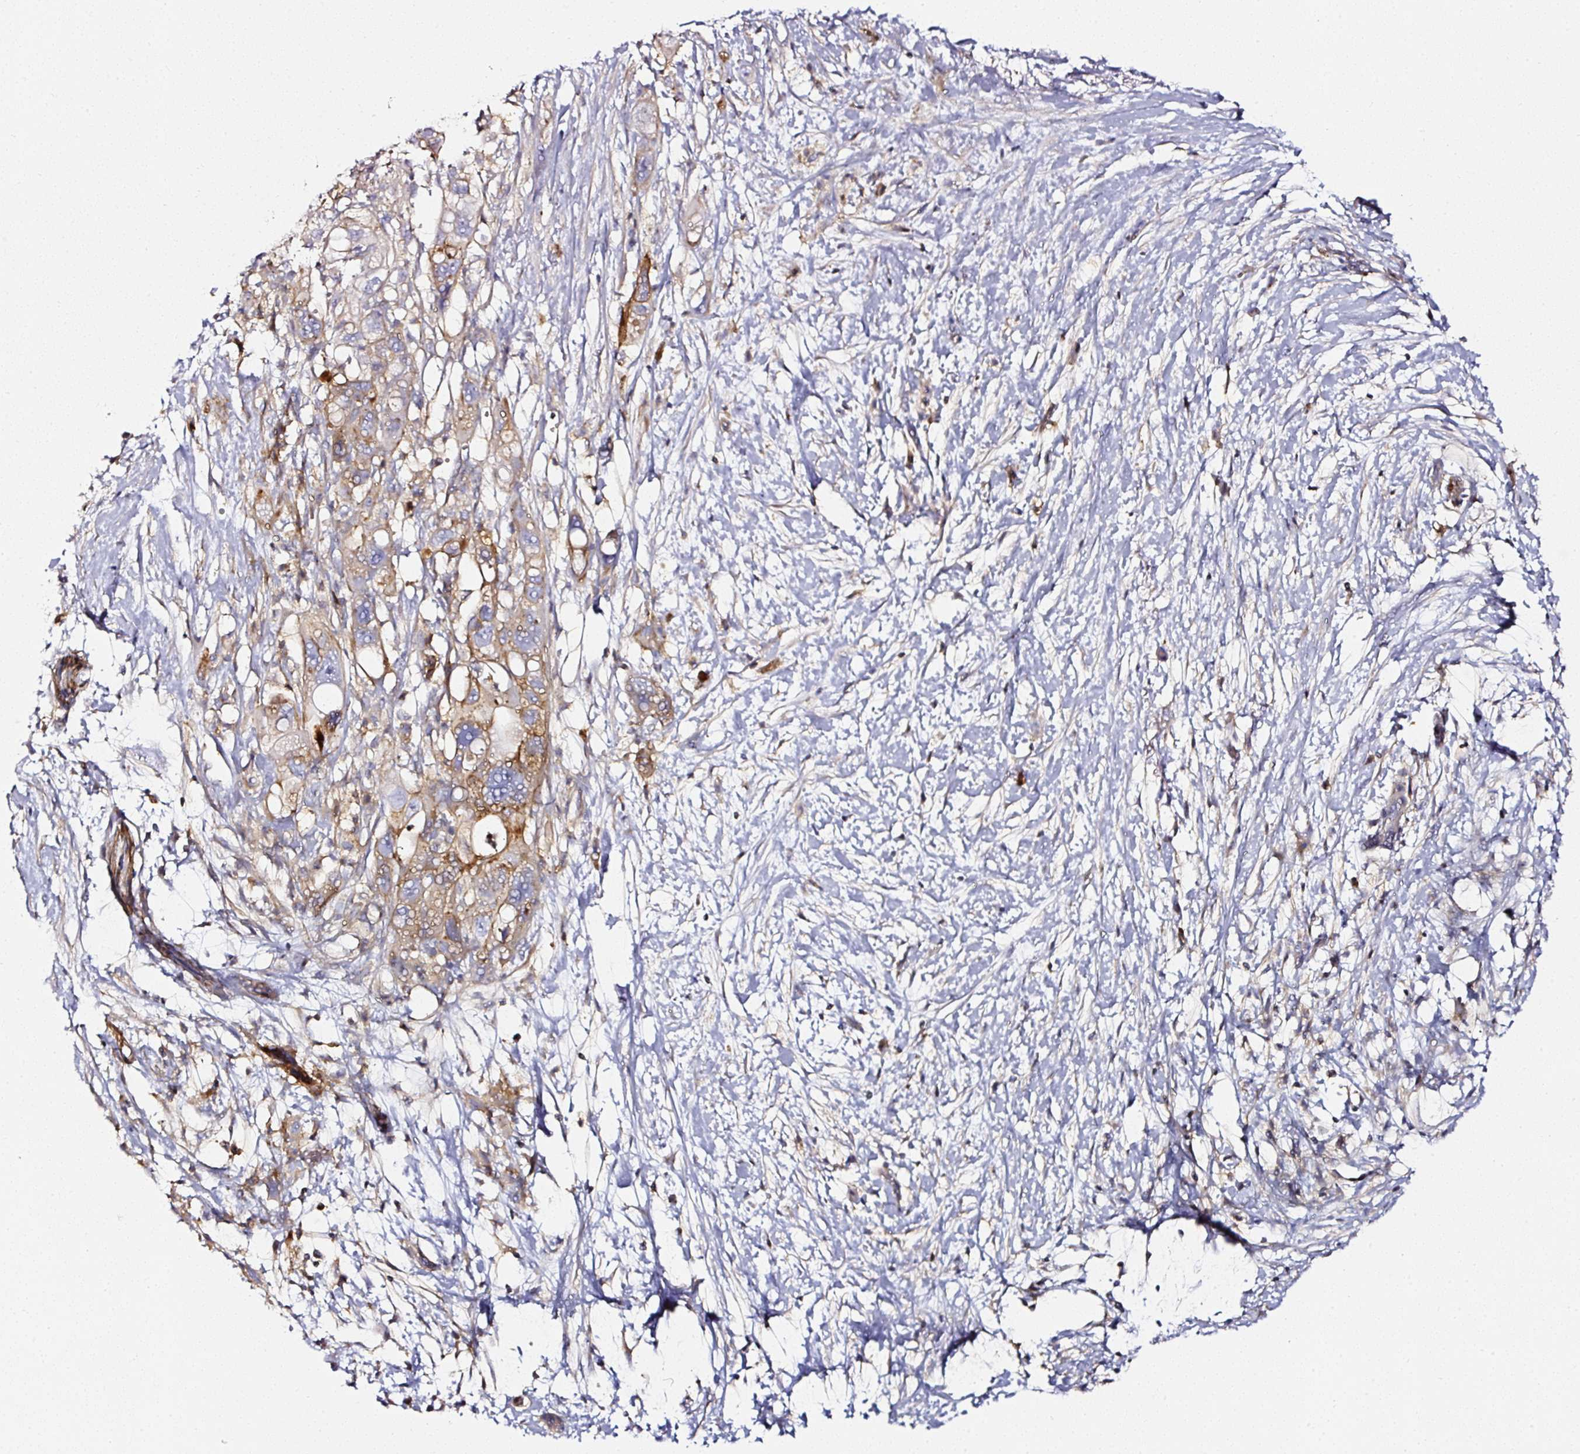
{"staining": {"intensity": "strong", "quantity": "<25%", "location": "cytoplasmic/membranous"}, "tissue": "pancreatic cancer", "cell_type": "Tumor cells", "image_type": "cancer", "snomed": [{"axis": "morphology", "description": "Adenocarcinoma, NOS"}, {"axis": "topography", "description": "Pancreas"}], "caption": "Pancreatic cancer stained for a protein demonstrates strong cytoplasmic/membranous positivity in tumor cells. Immunohistochemistry (ihc) stains the protein of interest in brown and the nuclei are stained blue.", "gene": "CD47", "patient": {"sex": "female", "age": 72}}